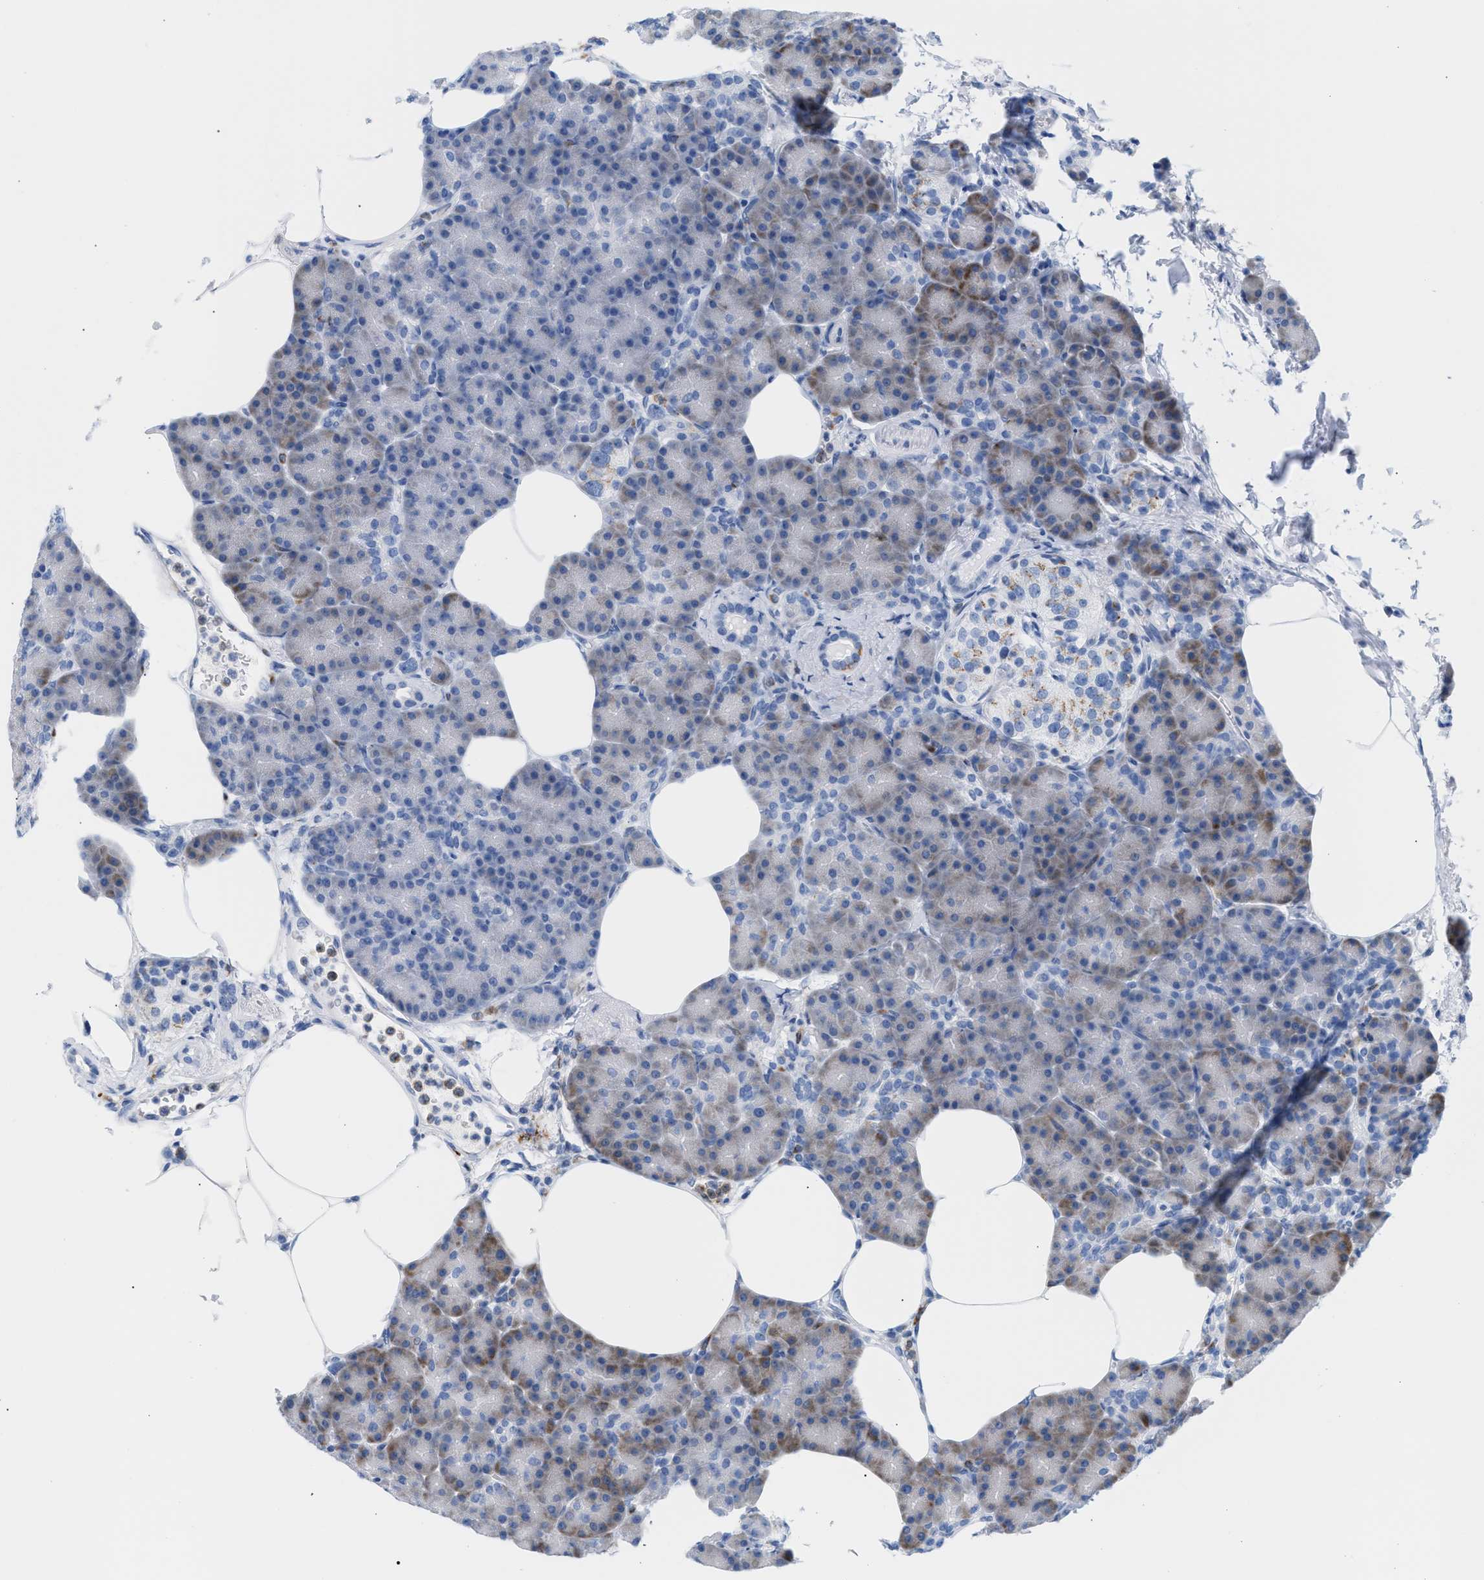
{"staining": {"intensity": "weak", "quantity": "<25%", "location": "cytoplasmic/membranous"}, "tissue": "pancreas", "cell_type": "Exocrine glandular cells", "image_type": "normal", "snomed": [{"axis": "morphology", "description": "Normal tissue, NOS"}, {"axis": "topography", "description": "Pancreas"}], "caption": "Immunohistochemical staining of benign pancreas shows no significant staining in exocrine glandular cells.", "gene": "TACC3", "patient": {"sex": "female", "age": 70}}